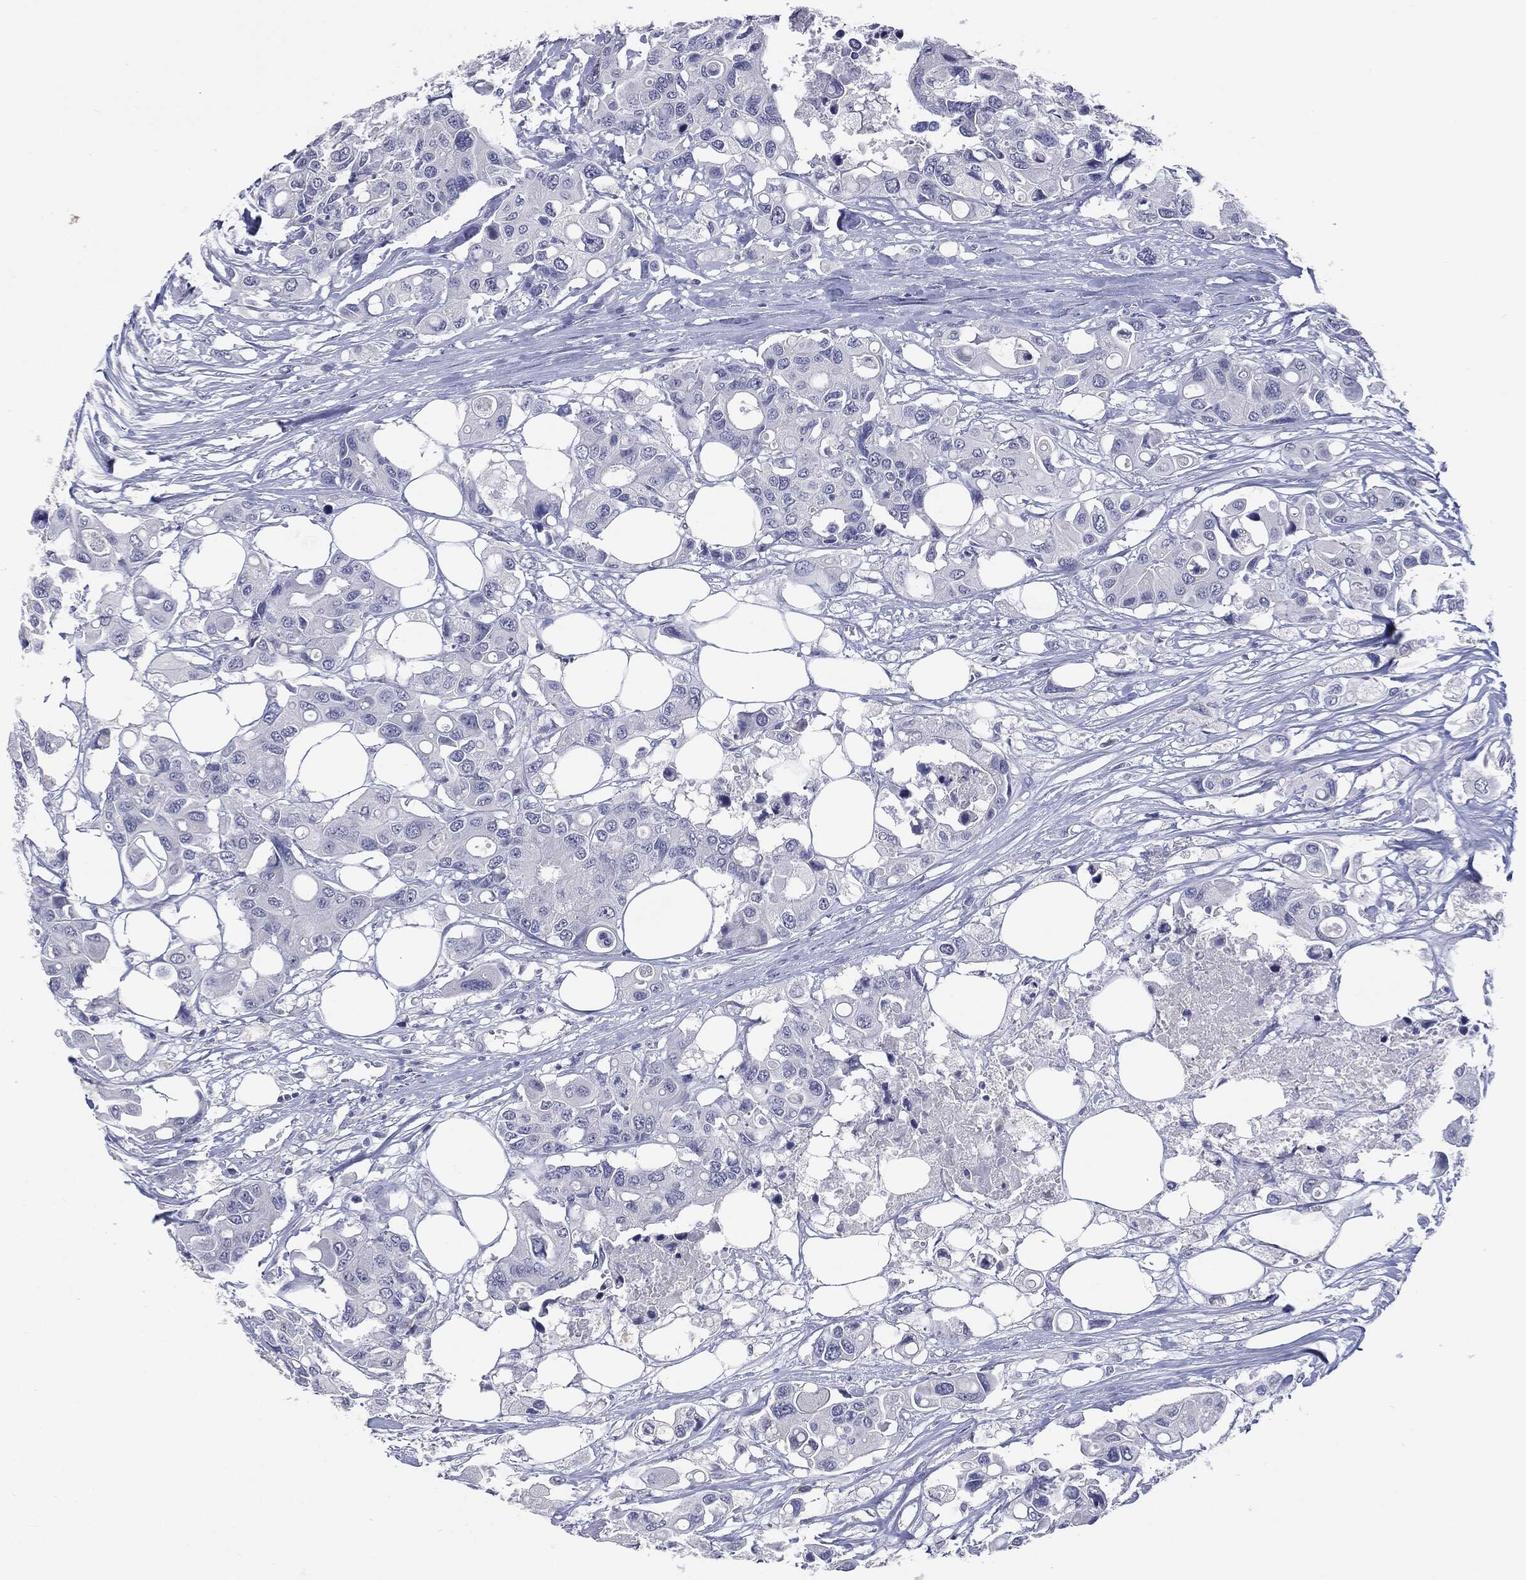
{"staining": {"intensity": "negative", "quantity": "none", "location": "none"}, "tissue": "colorectal cancer", "cell_type": "Tumor cells", "image_type": "cancer", "snomed": [{"axis": "morphology", "description": "Adenocarcinoma, NOS"}, {"axis": "topography", "description": "Colon"}], "caption": "Colorectal cancer was stained to show a protein in brown. There is no significant staining in tumor cells. Nuclei are stained in blue.", "gene": "TSHB", "patient": {"sex": "male", "age": 77}}